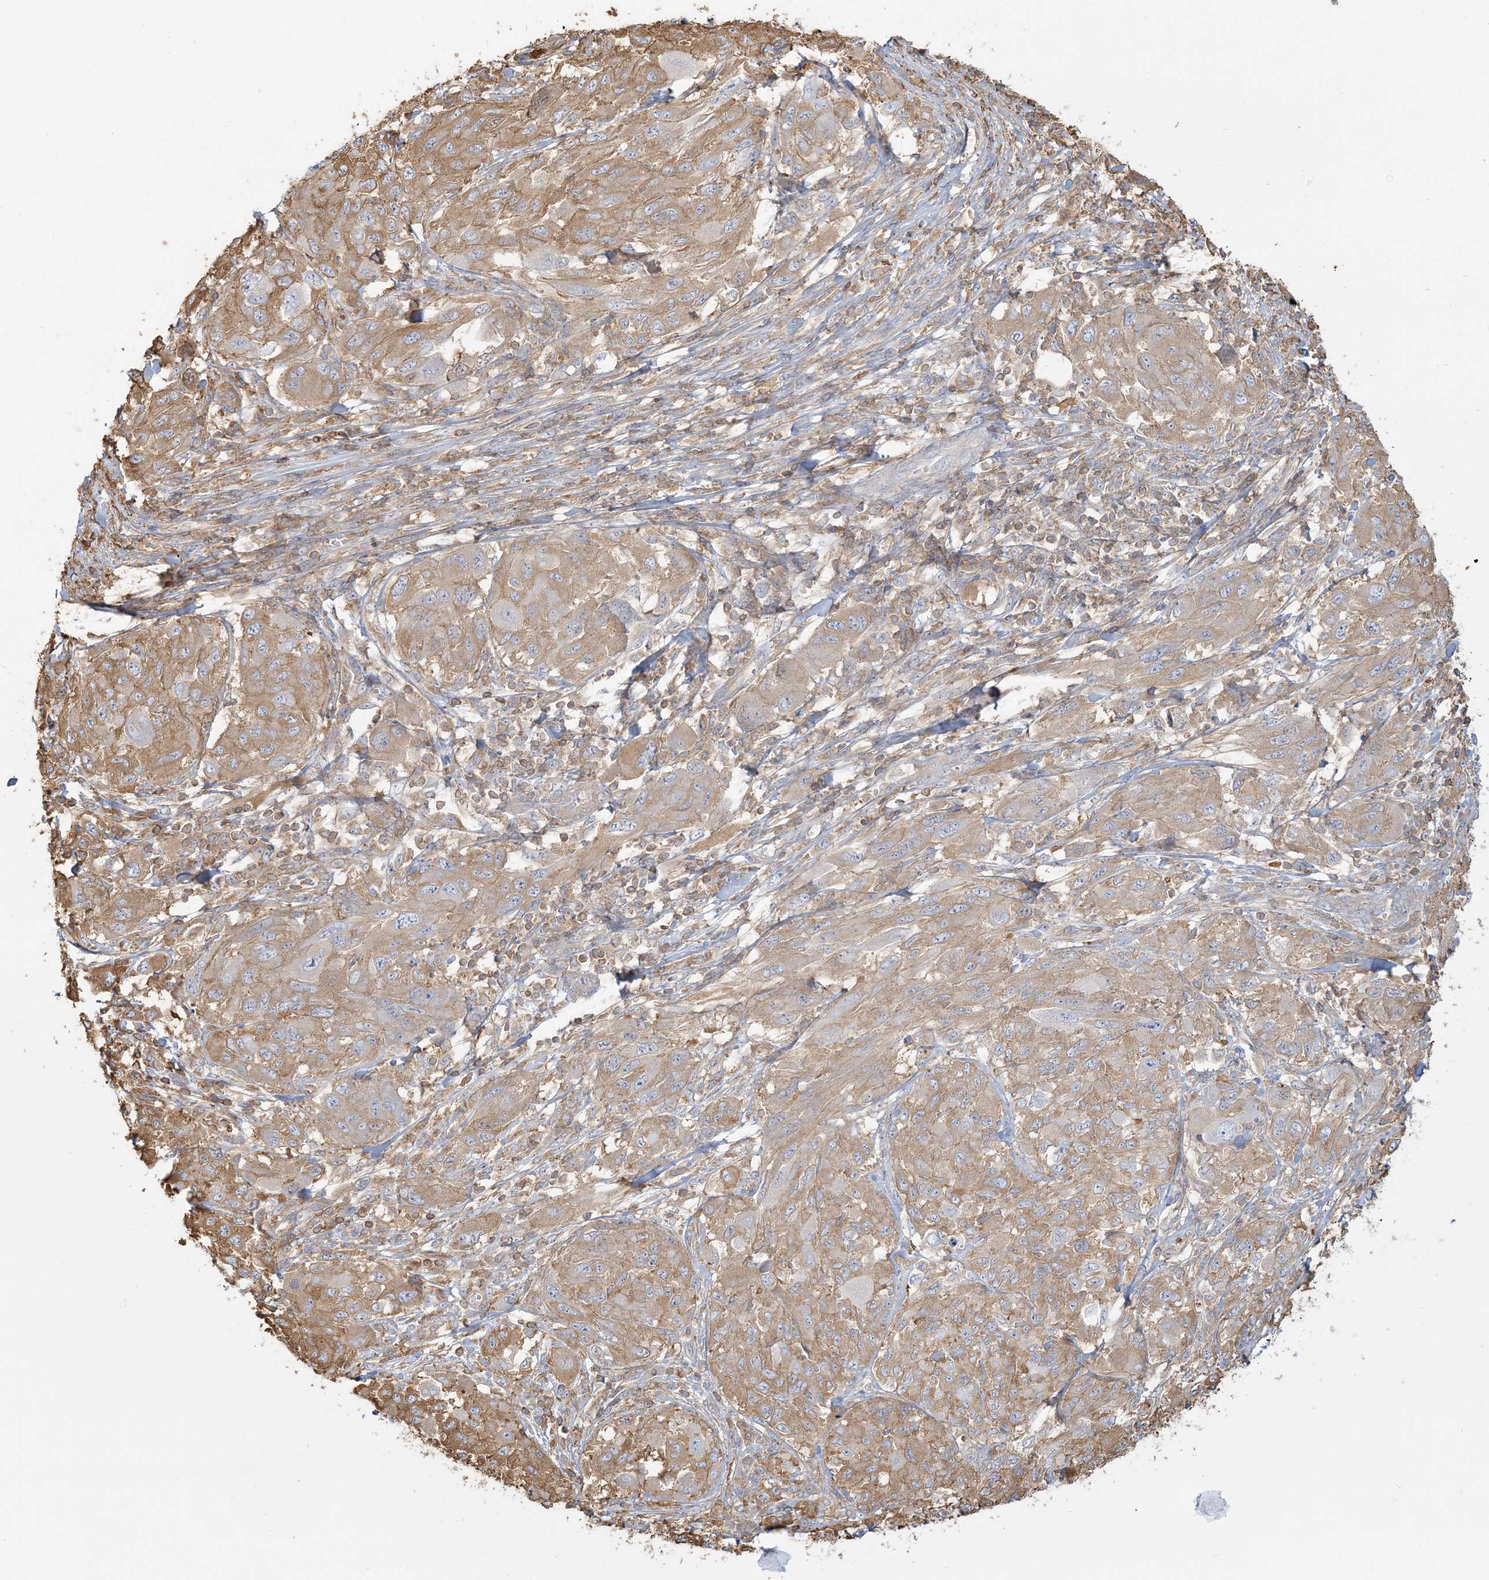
{"staining": {"intensity": "moderate", "quantity": "25%-75%", "location": "cytoplasmic/membranous"}, "tissue": "melanoma", "cell_type": "Tumor cells", "image_type": "cancer", "snomed": [{"axis": "morphology", "description": "Malignant melanoma, NOS"}, {"axis": "topography", "description": "Skin"}], "caption": "Moderate cytoplasmic/membranous staining is present in about 25%-75% of tumor cells in melanoma.", "gene": "ANKS1A", "patient": {"sex": "female", "age": 91}}